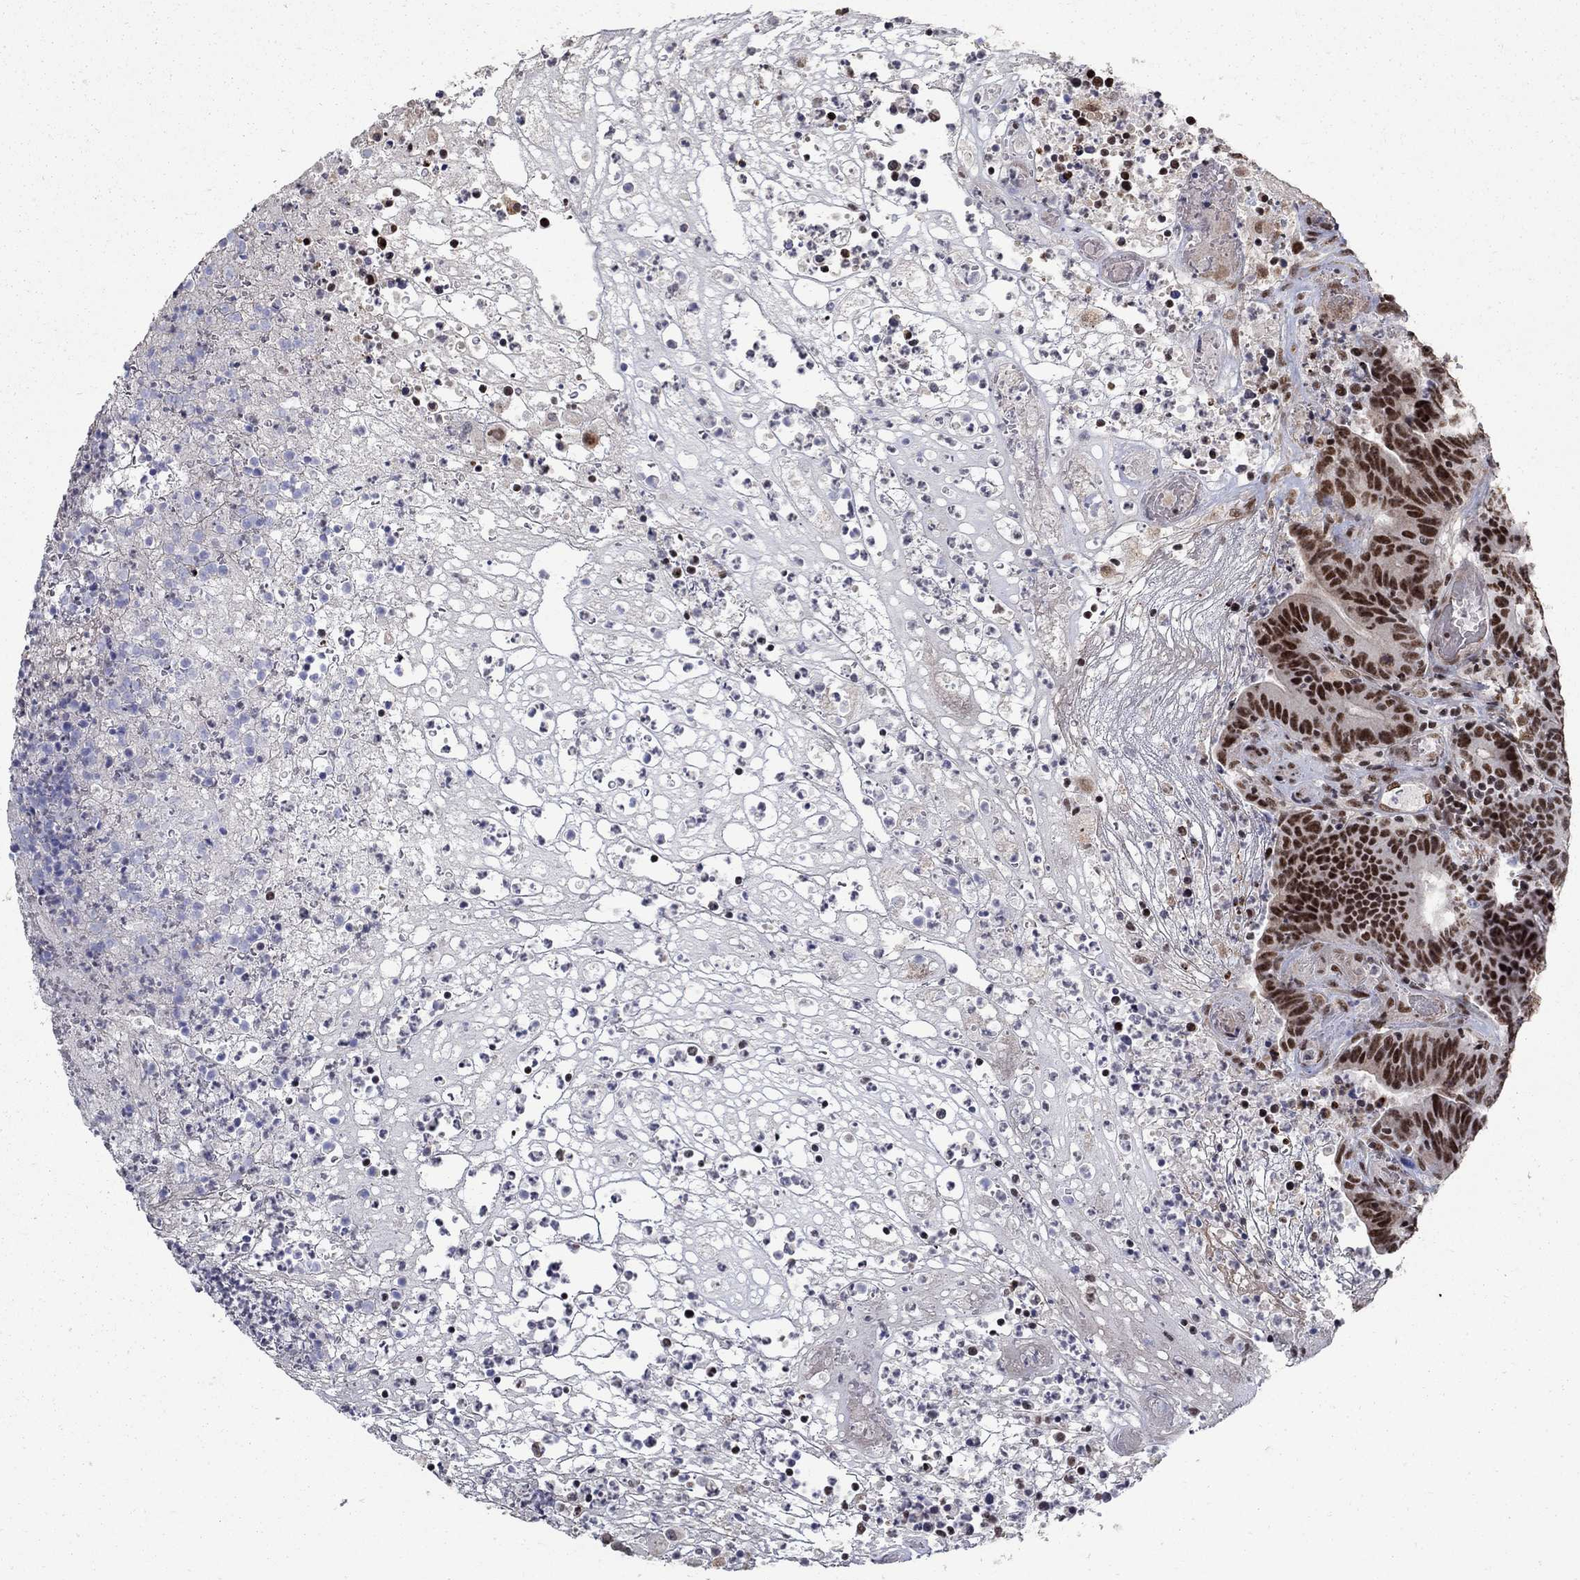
{"staining": {"intensity": "strong", "quantity": ">75%", "location": "nuclear"}, "tissue": "colorectal cancer", "cell_type": "Tumor cells", "image_type": "cancer", "snomed": [{"axis": "morphology", "description": "Adenocarcinoma, NOS"}, {"axis": "topography", "description": "Colon"}], "caption": "Immunohistochemistry image of neoplastic tissue: colorectal adenocarcinoma stained using immunohistochemistry displays high levels of strong protein expression localized specifically in the nuclear of tumor cells, appearing as a nuclear brown color.", "gene": "PNISR", "patient": {"sex": "female", "age": 75}}